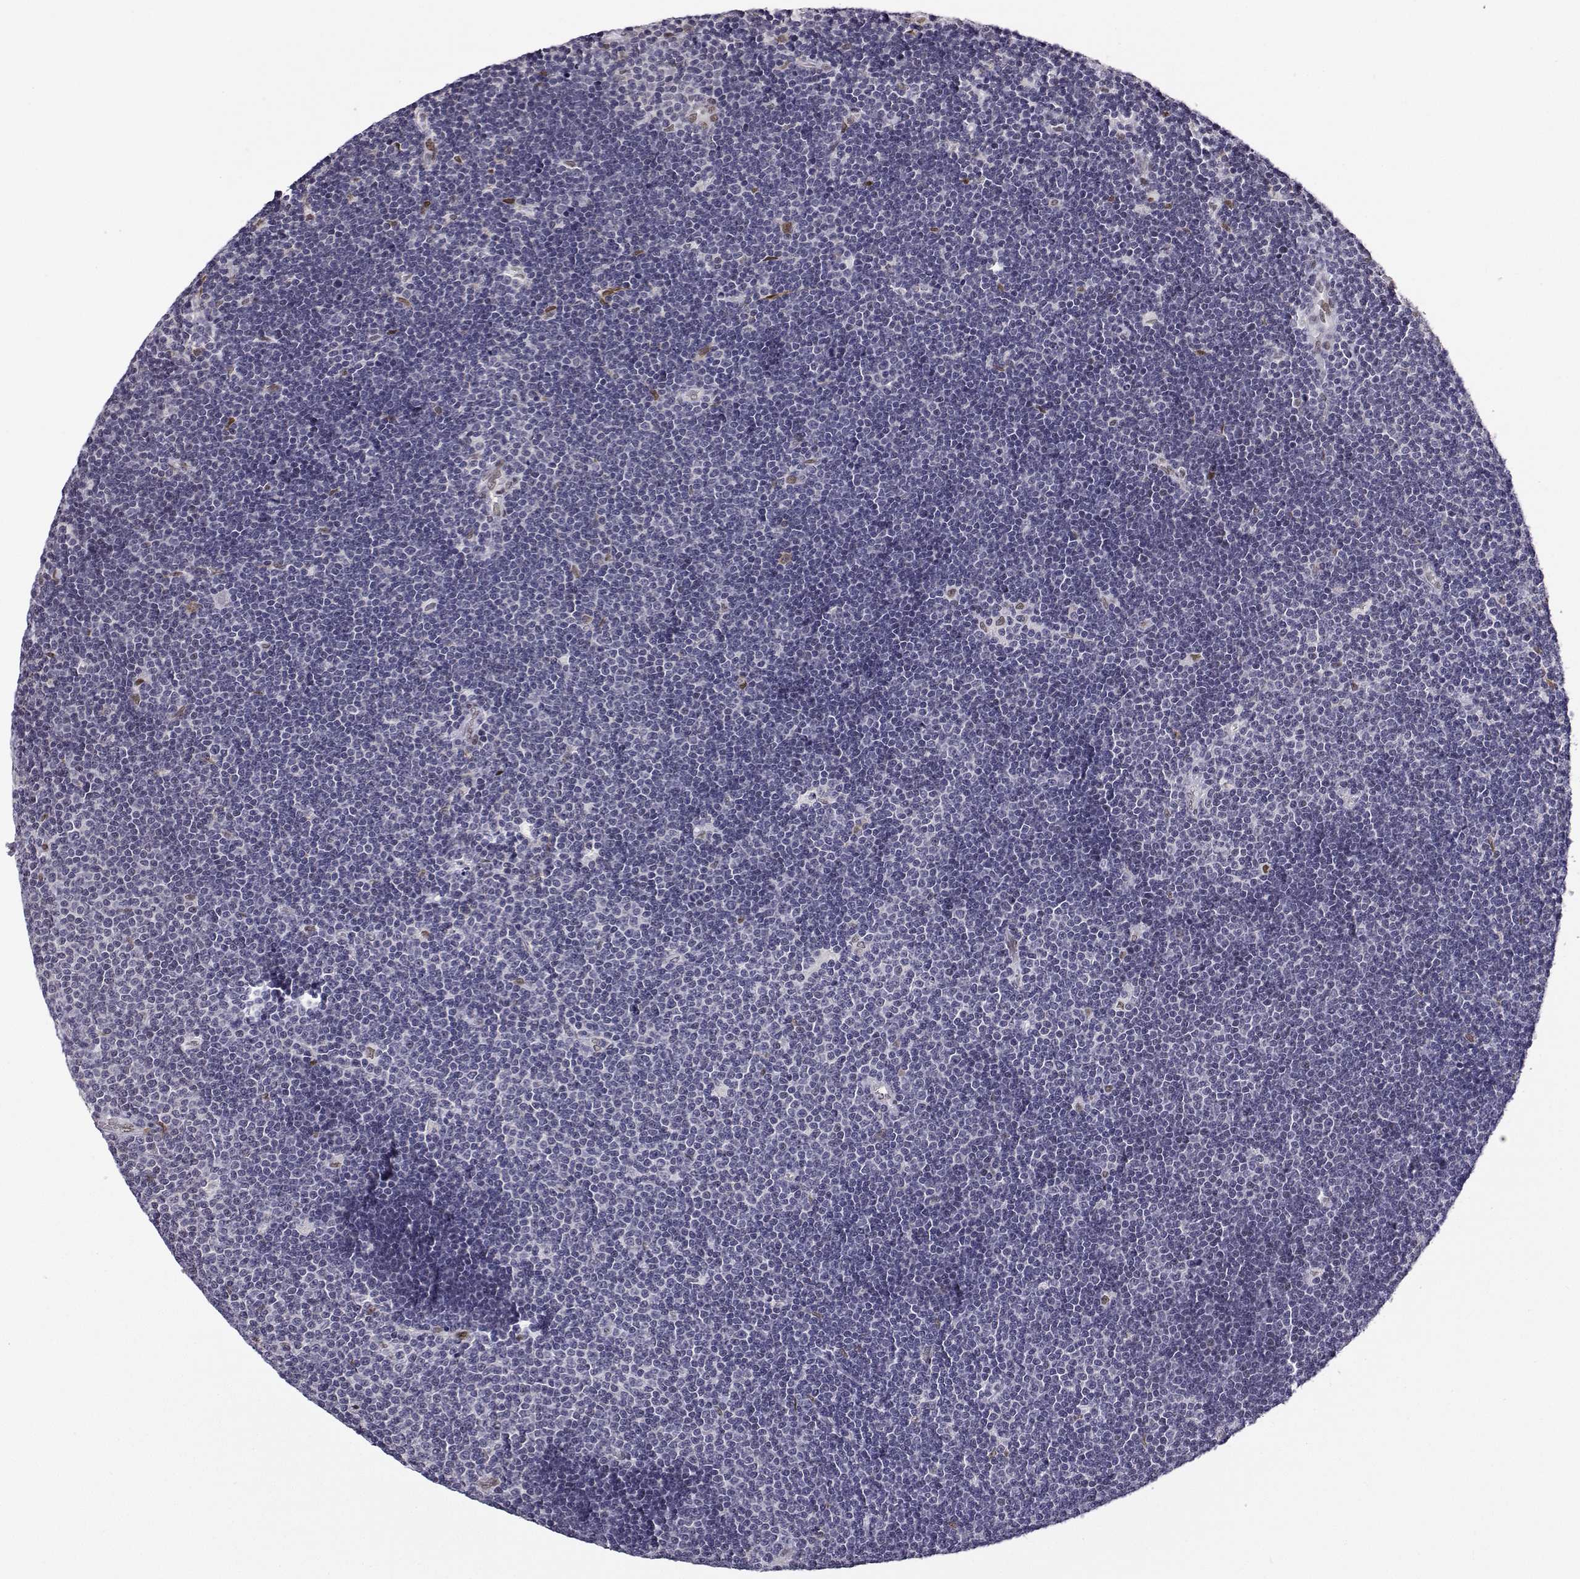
{"staining": {"intensity": "negative", "quantity": "none", "location": "none"}, "tissue": "lymphoma", "cell_type": "Tumor cells", "image_type": "cancer", "snomed": [{"axis": "morphology", "description": "Malignant lymphoma, non-Hodgkin's type, Low grade"}, {"axis": "topography", "description": "Brain"}], "caption": "IHC micrograph of lymphoma stained for a protein (brown), which exhibits no expression in tumor cells.", "gene": "PHGDH", "patient": {"sex": "female", "age": 66}}